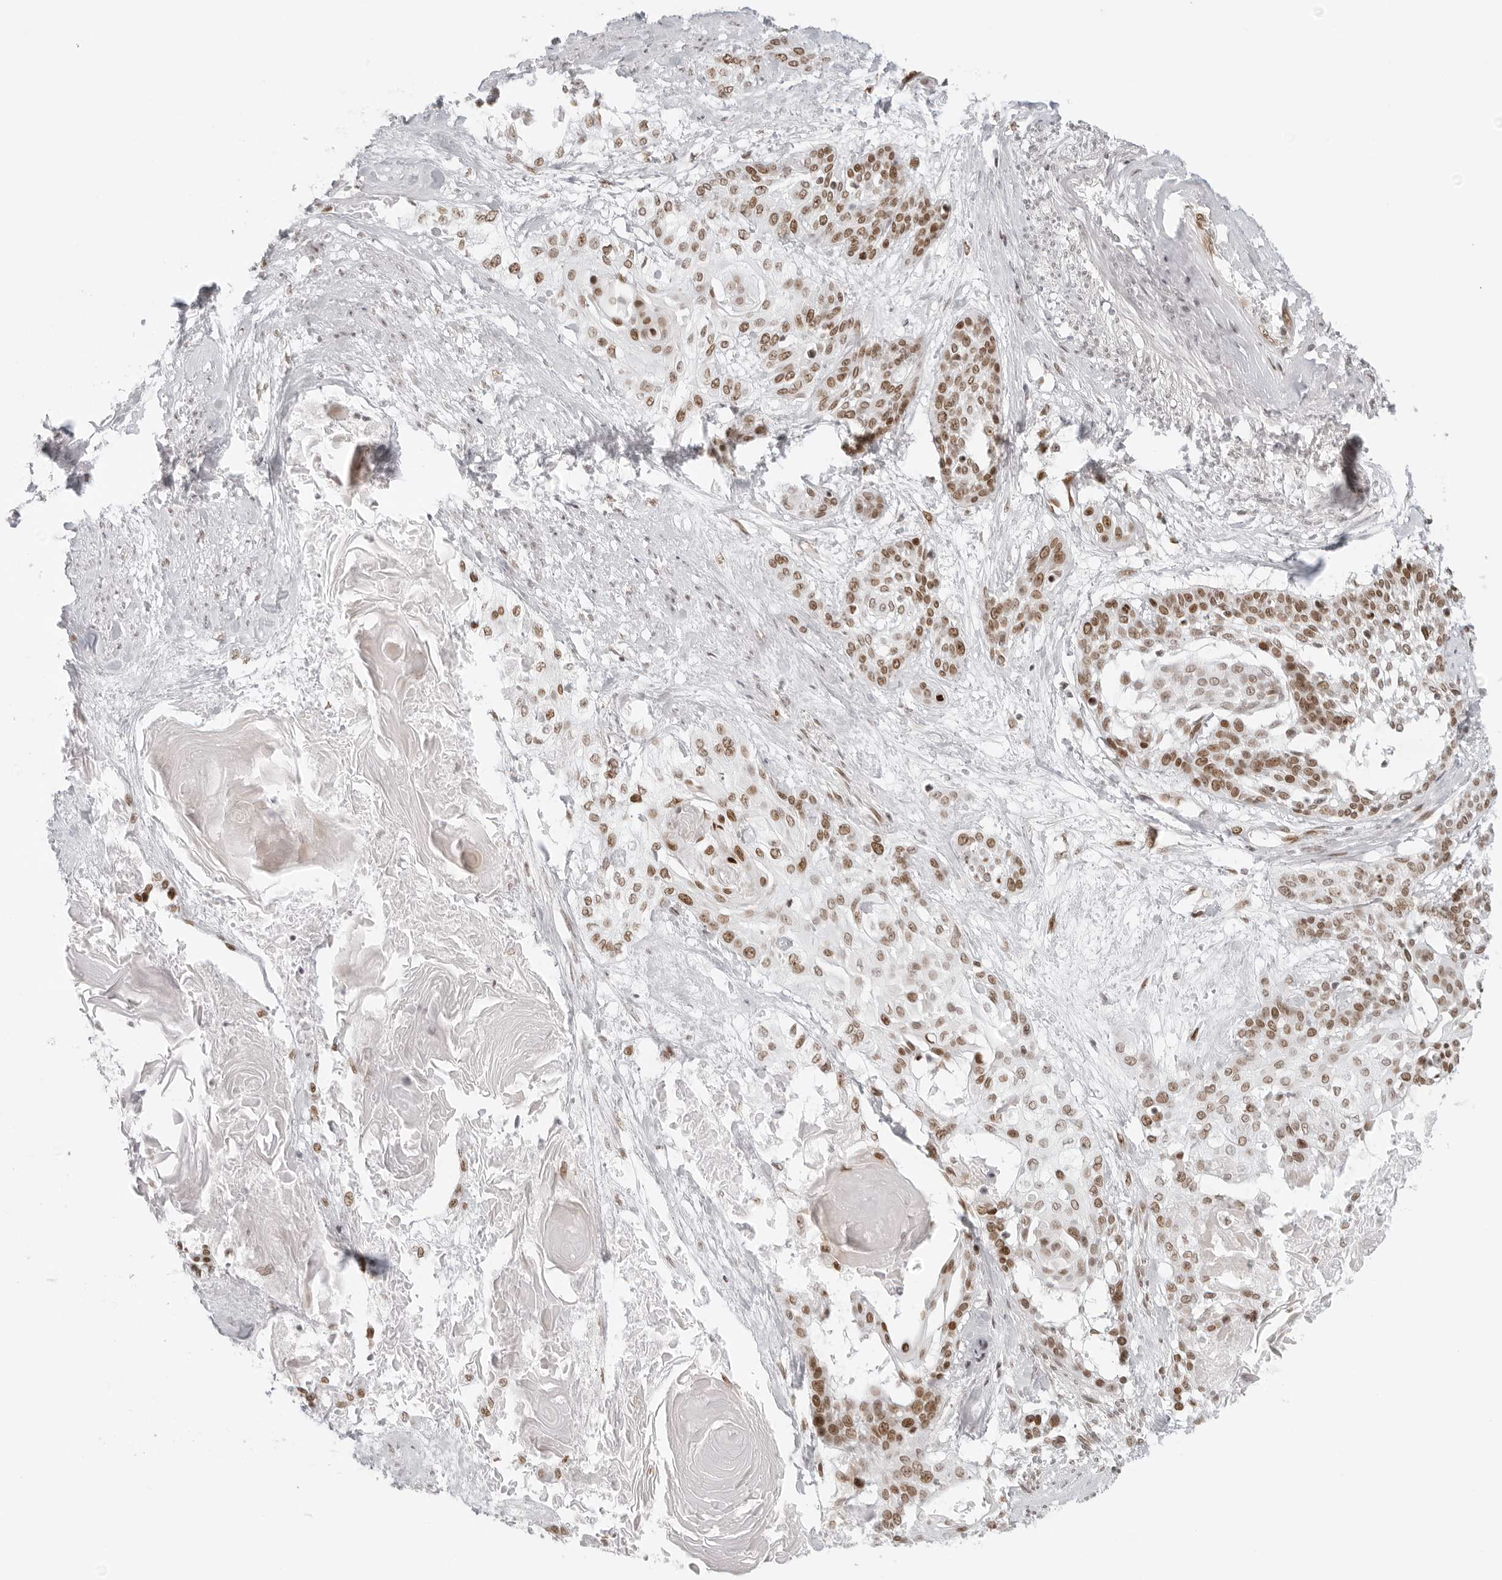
{"staining": {"intensity": "moderate", "quantity": ">75%", "location": "nuclear"}, "tissue": "cervical cancer", "cell_type": "Tumor cells", "image_type": "cancer", "snomed": [{"axis": "morphology", "description": "Squamous cell carcinoma, NOS"}, {"axis": "topography", "description": "Cervix"}], "caption": "DAB (3,3'-diaminobenzidine) immunohistochemical staining of human cervical squamous cell carcinoma displays moderate nuclear protein expression in approximately >75% of tumor cells.", "gene": "RCC1", "patient": {"sex": "female", "age": 57}}